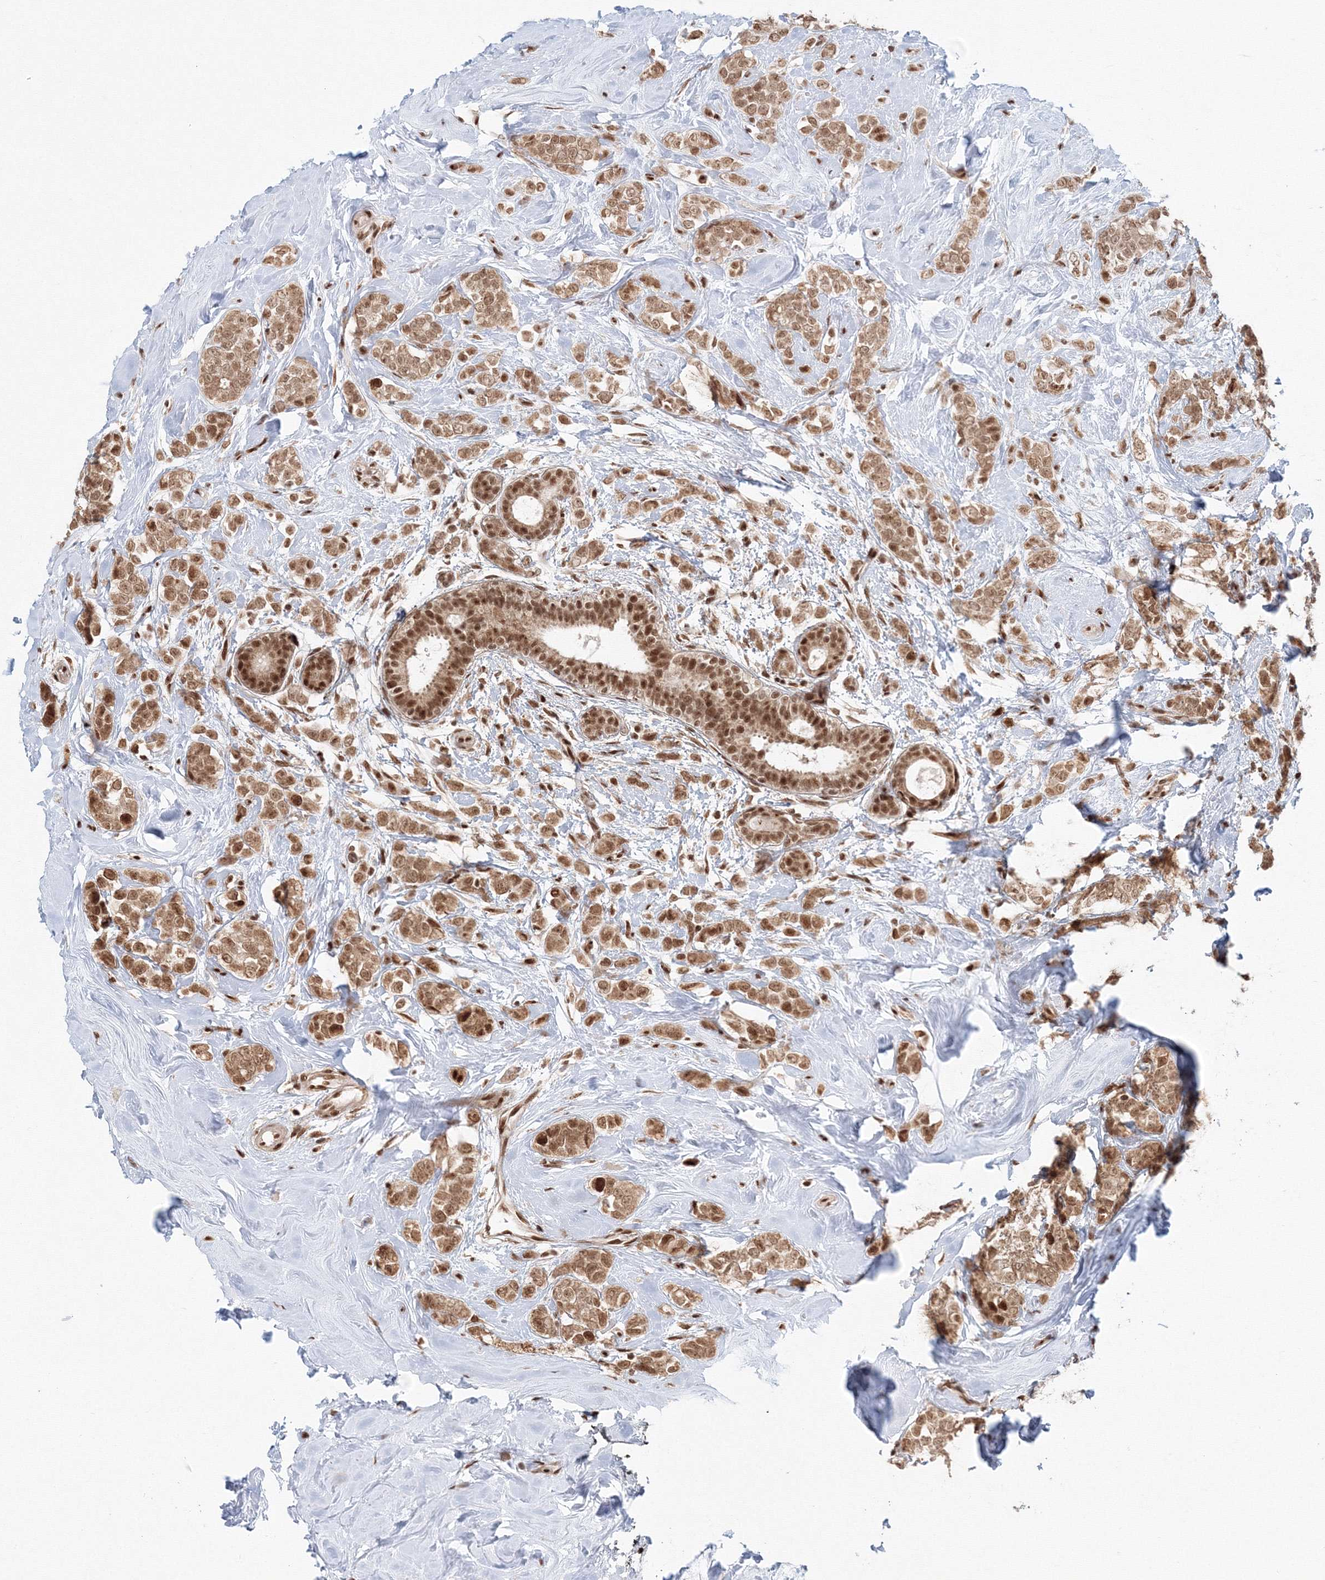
{"staining": {"intensity": "moderate", "quantity": ">75%", "location": "nuclear"}, "tissue": "breast cancer", "cell_type": "Tumor cells", "image_type": "cancer", "snomed": [{"axis": "morphology", "description": "Lobular carcinoma"}, {"axis": "topography", "description": "Breast"}], "caption": "Breast cancer stained for a protein (brown) exhibits moderate nuclear positive expression in about >75% of tumor cells.", "gene": "KIF20A", "patient": {"sex": "female", "age": 47}}